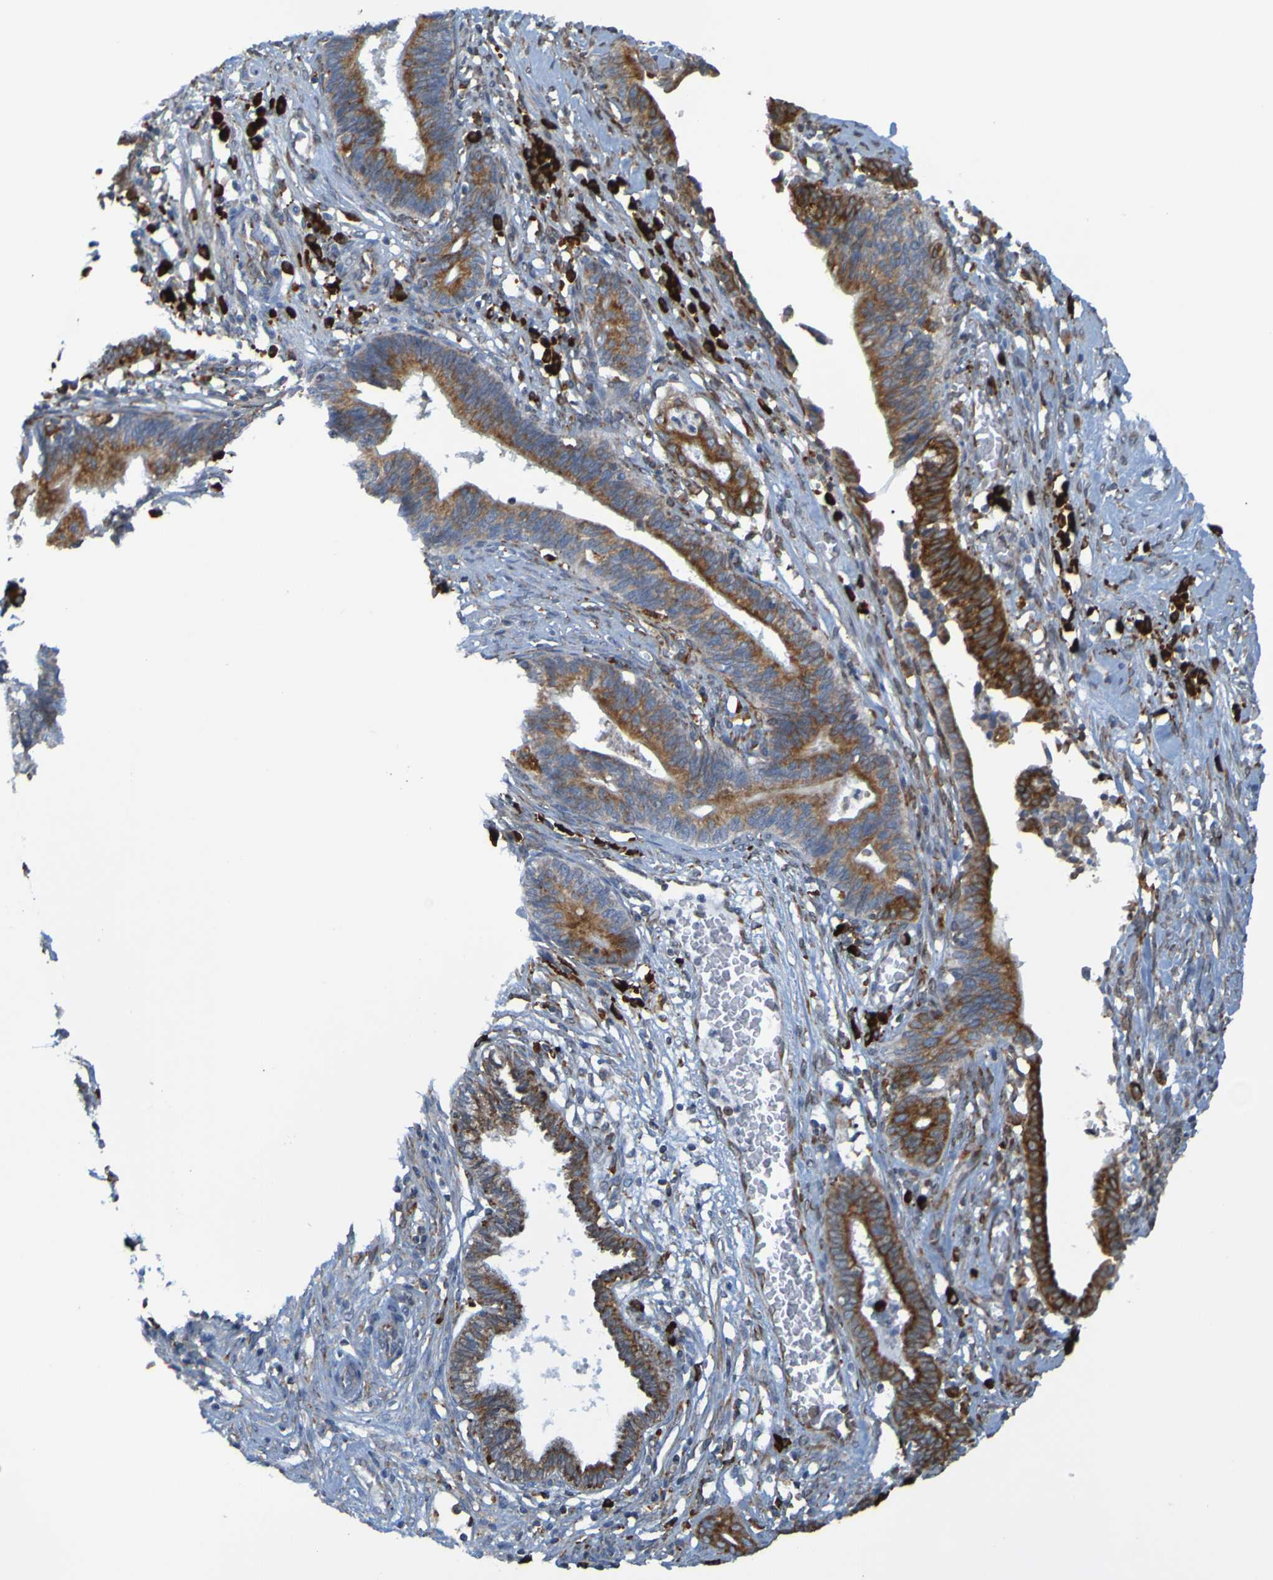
{"staining": {"intensity": "moderate", "quantity": "25%-75%", "location": "cytoplasmic/membranous"}, "tissue": "cervical cancer", "cell_type": "Tumor cells", "image_type": "cancer", "snomed": [{"axis": "morphology", "description": "Adenocarcinoma, NOS"}, {"axis": "topography", "description": "Cervix"}], "caption": "Moderate cytoplasmic/membranous positivity is appreciated in about 25%-75% of tumor cells in cervical cancer.", "gene": "SSR1", "patient": {"sex": "female", "age": 44}}